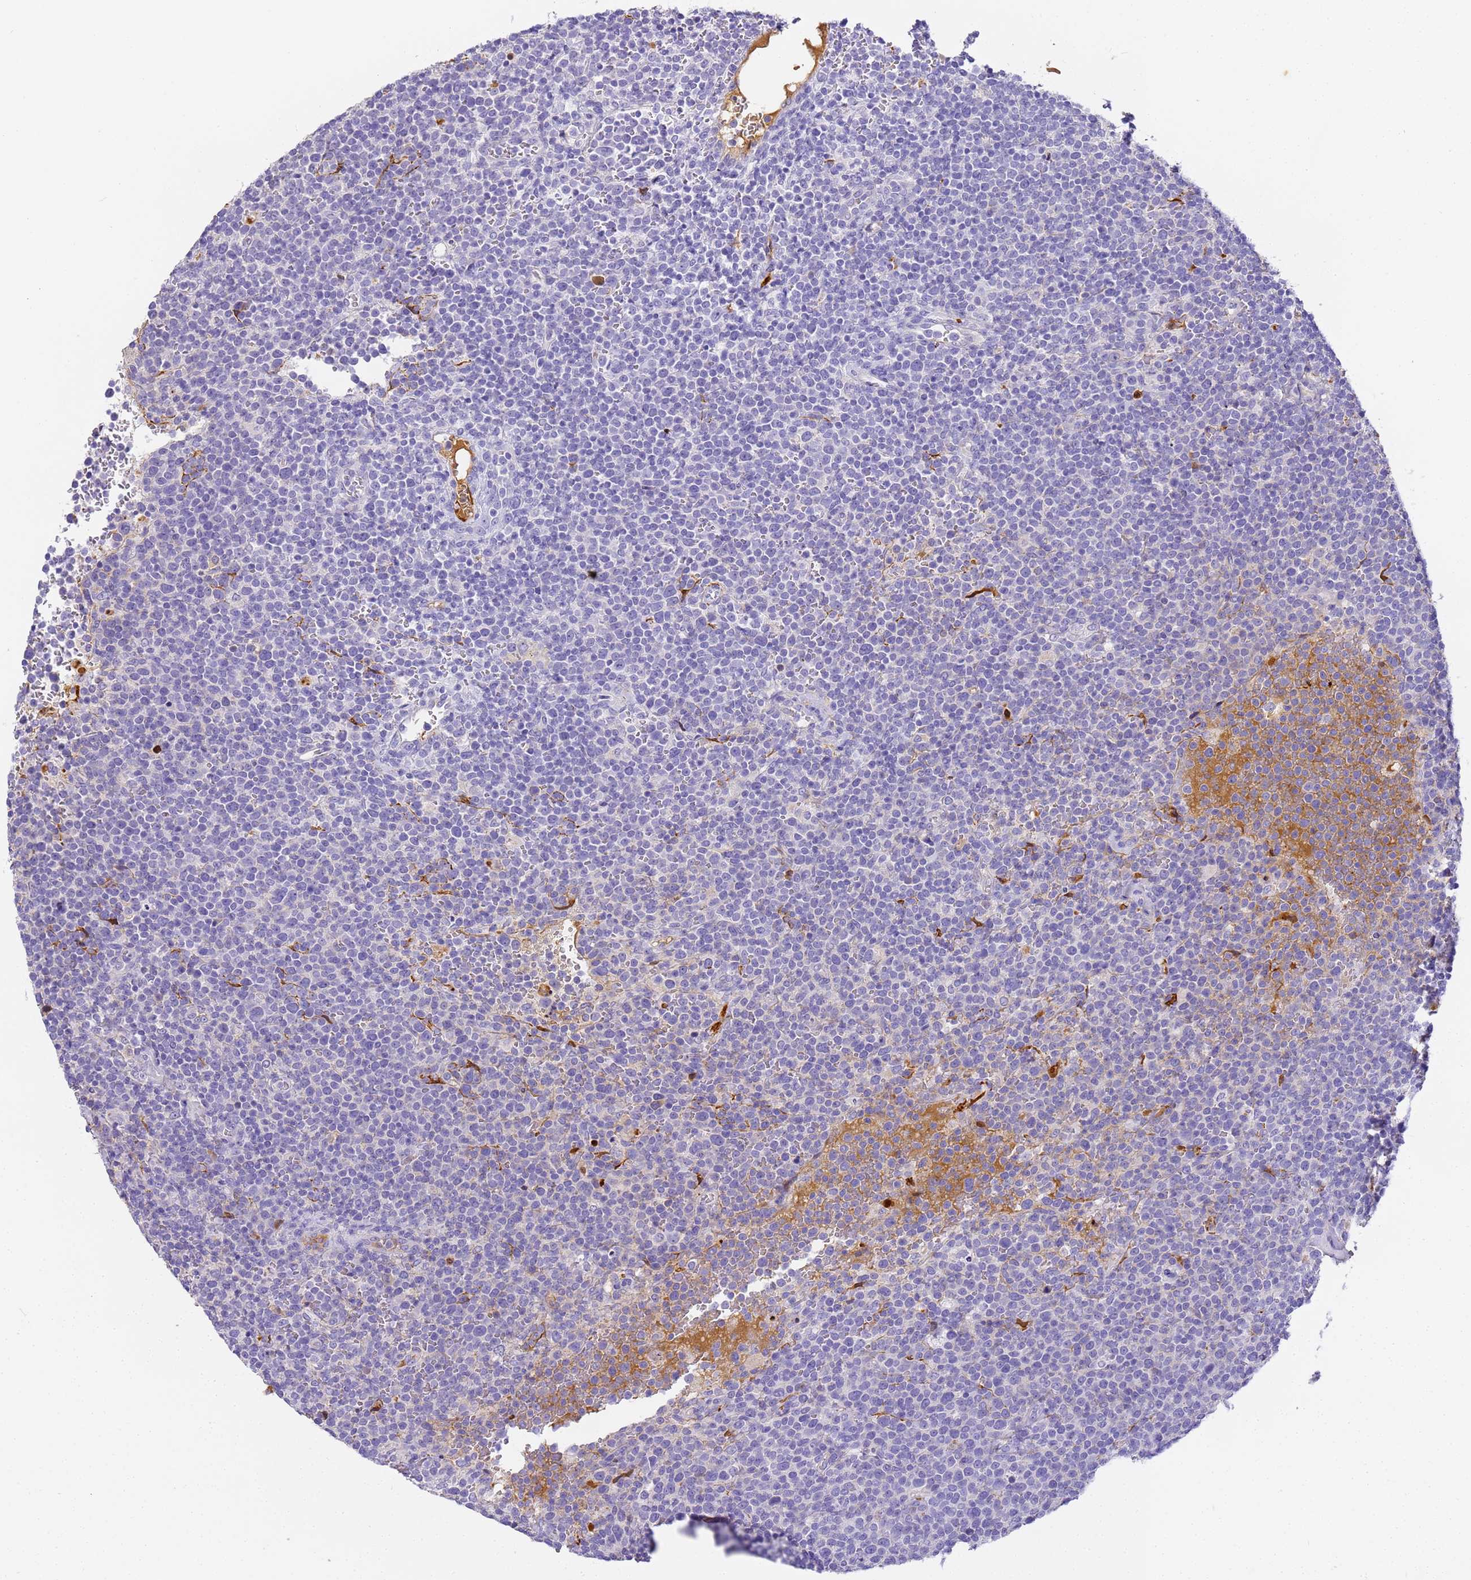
{"staining": {"intensity": "negative", "quantity": "none", "location": "none"}, "tissue": "lymphoma", "cell_type": "Tumor cells", "image_type": "cancer", "snomed": [{"axis": "morphology", "description": "Malignant lymphoma, non-Hodgkin's type, High grade"}, {"axis": "topography", "description": "Lymph node"}], "caption": "An image of human high-grade malignant lymphoma, non-Hodgkin's type is negative for staining in tumor cells.", "gene": "CFHR2", "patient": {"sex": "male", "age": 61}}